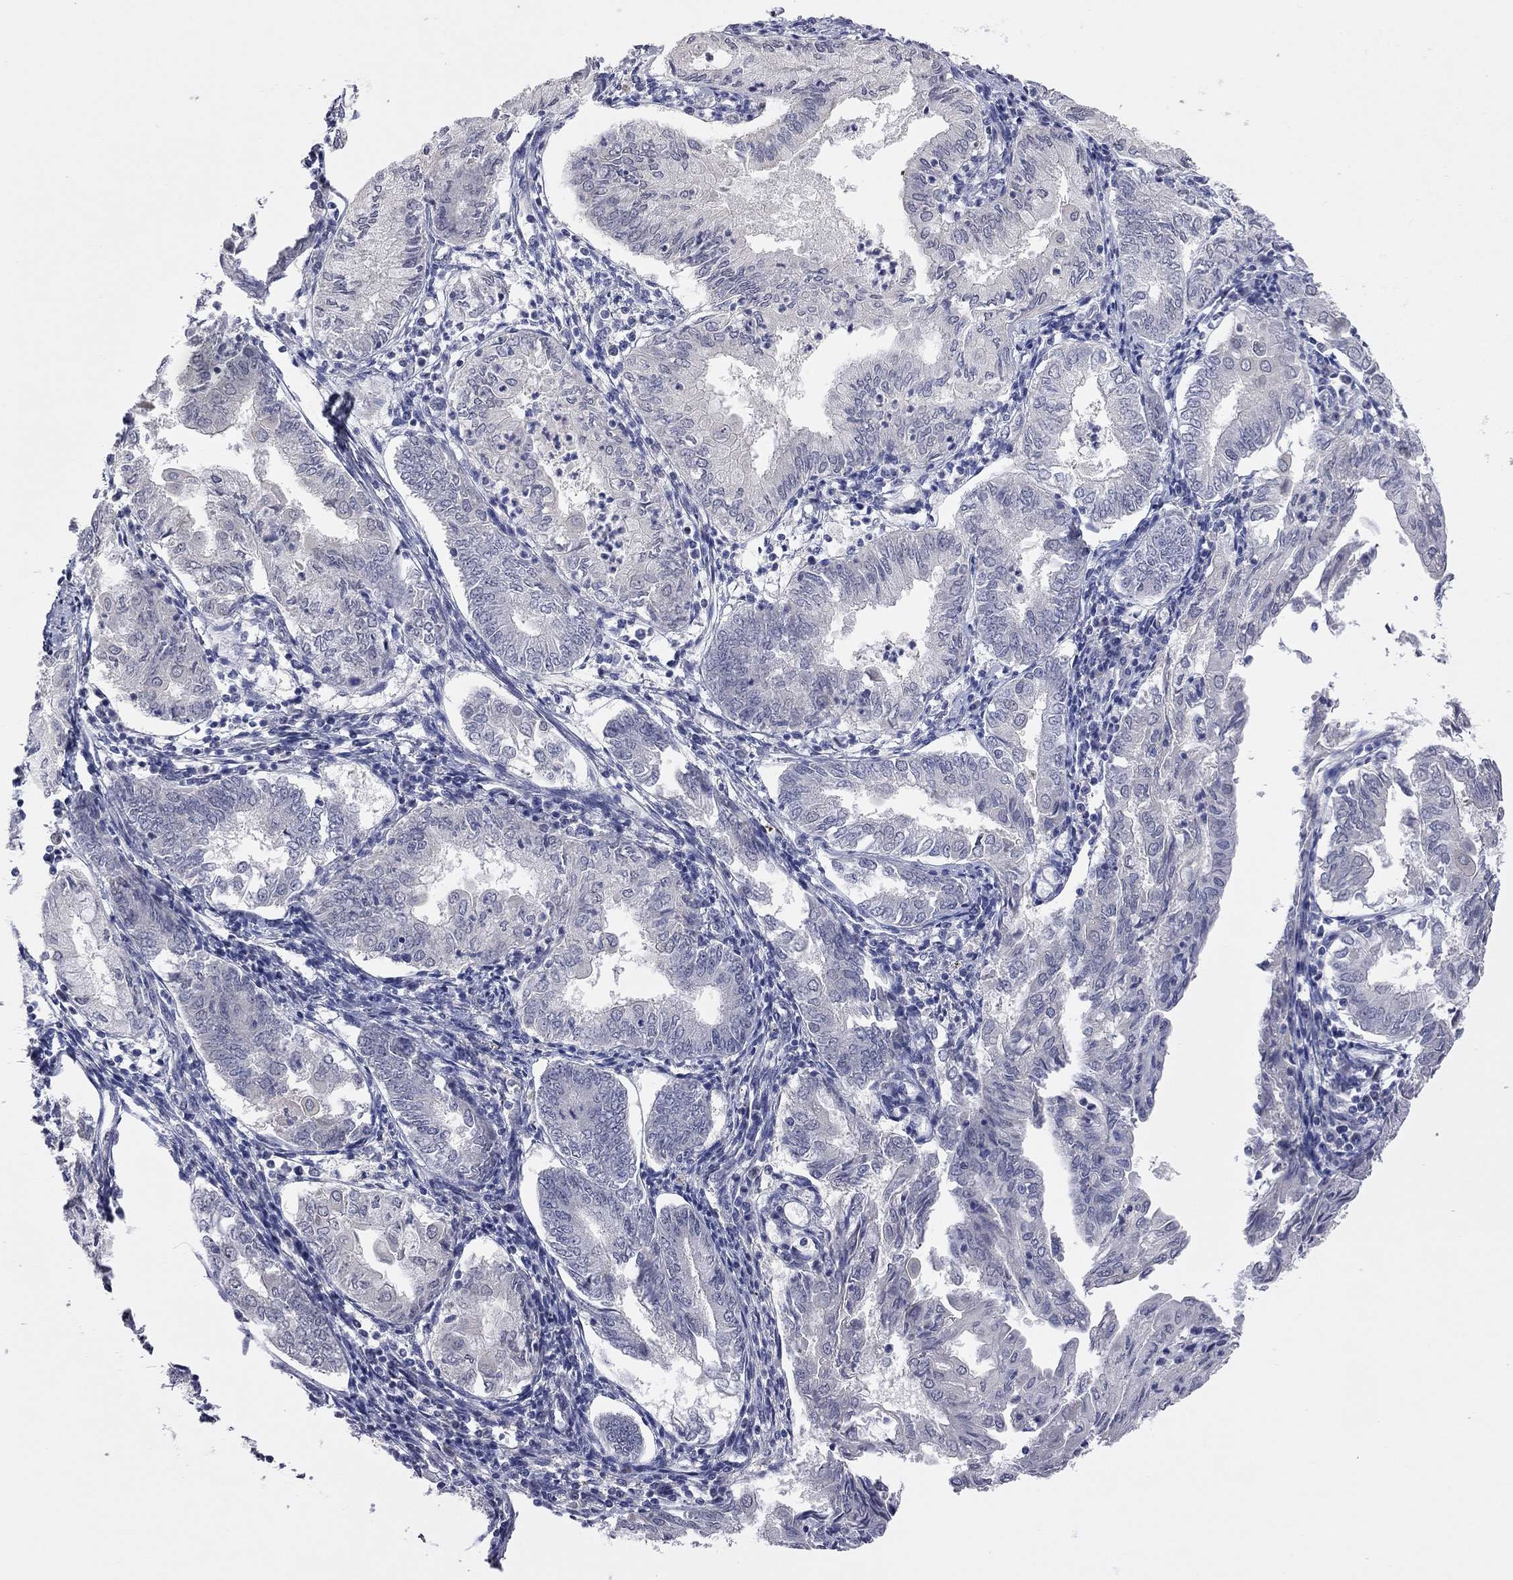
{"staining": {"intensity": "negative", "quantity": "none", "location": "none"}, "tissue": "endometrial cancer", "cell_type": "Tumor cells", "image_type": "cancer", "snomed": [{"axis": "morphology", "description": "Adenocarcinoma, NOS"}, {"axis": "topography", "description": "Endometrium"}], "caption": "Immunohistochemistry of human endometrial cancer (adenocarcinoma) displays no staining in tumor cells.", "gene": "FABP12", "patient": {"sex": "female", "age": 68}}